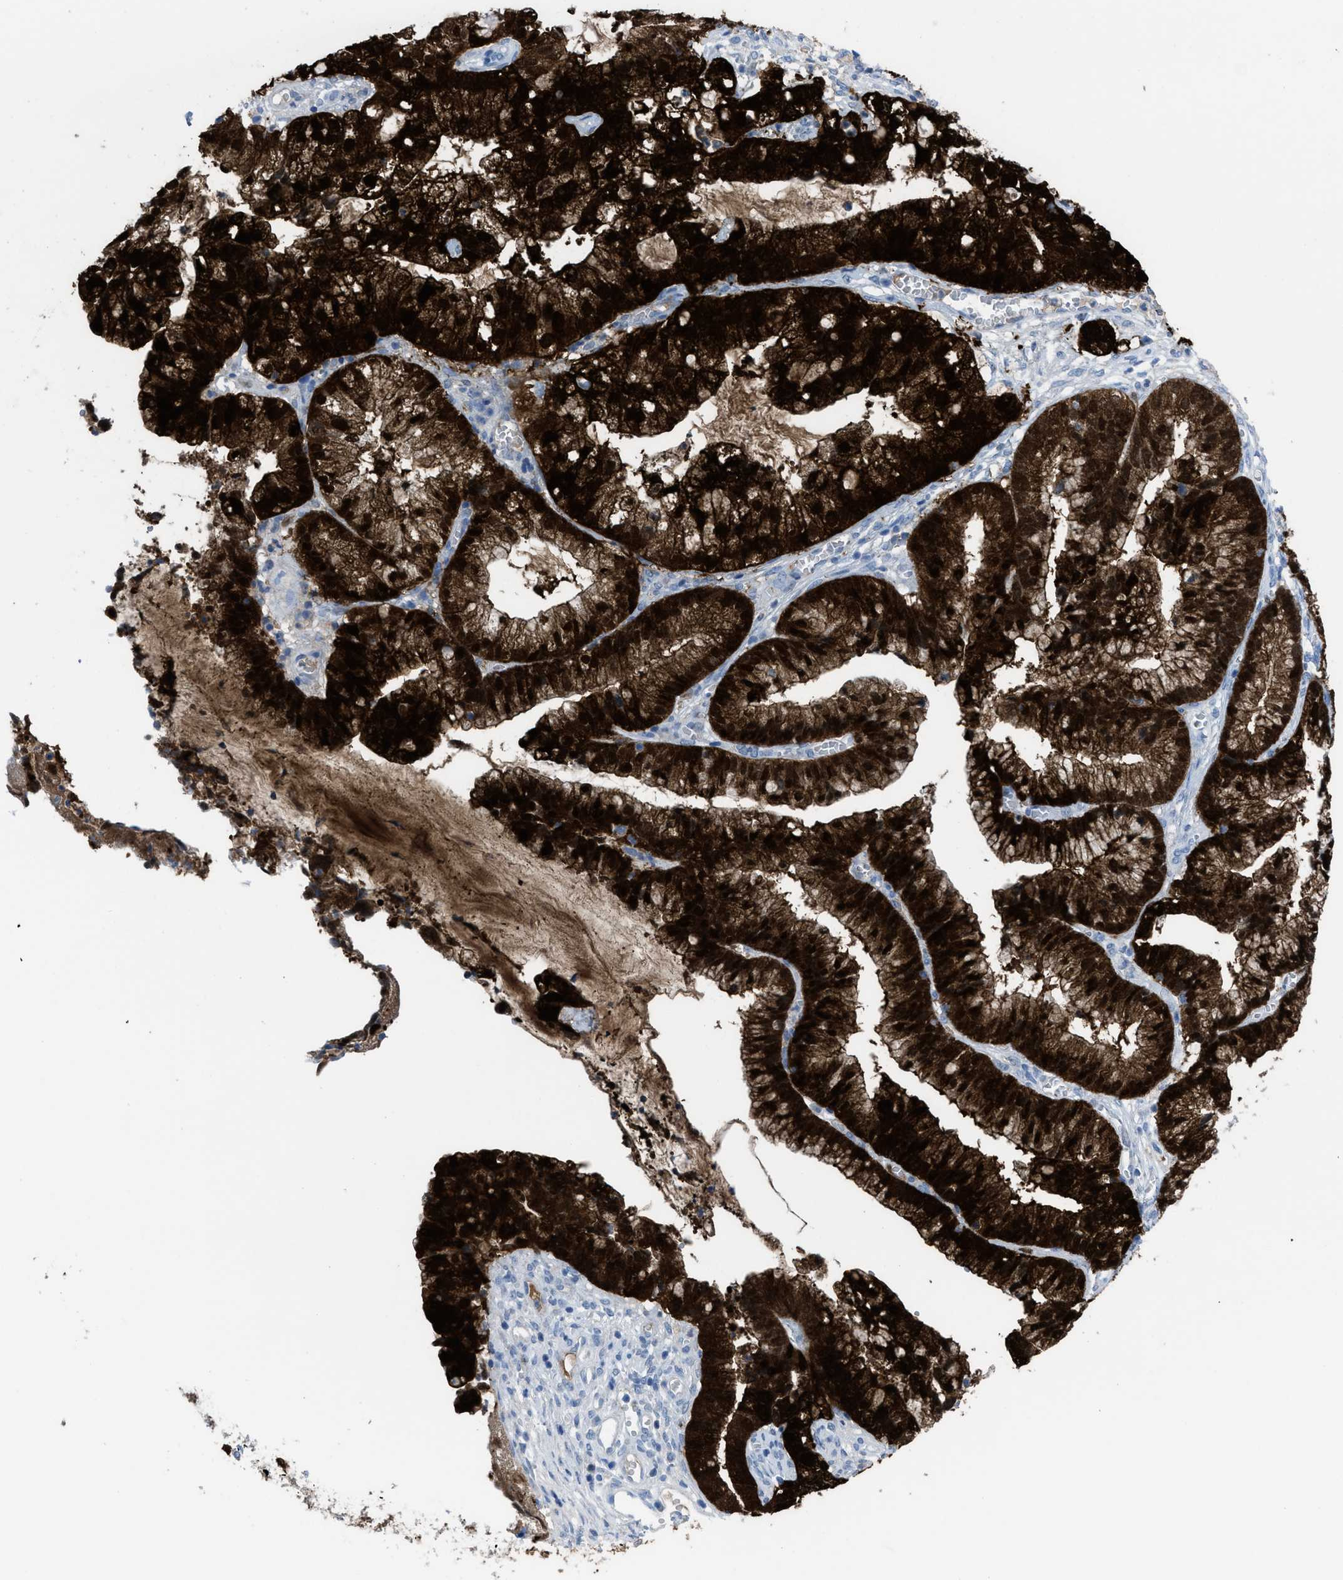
{"staining": {"intensity": "strong", "quantity": ">75%", "location": "cytoplasmic/membranous,nuclear"}, "tissue": "cervical cancer", "cell_type": "Tumor cells", "image_type": "cancer", "snomed": [{"axis": "morphology", "description": "Adenocarcinoma, NOS"}, {"axis": "topography", "description": "Cervix"}], "caption": "Strong cytoplasmic/membranous and nuclear positivity for a protein is appreciated in approximately >75% of tumor cells of cervical cancer using immunohistochemistry (IHC).", "gene": "CDKN2A", "patient": {"sex": "female", "age": 44}}